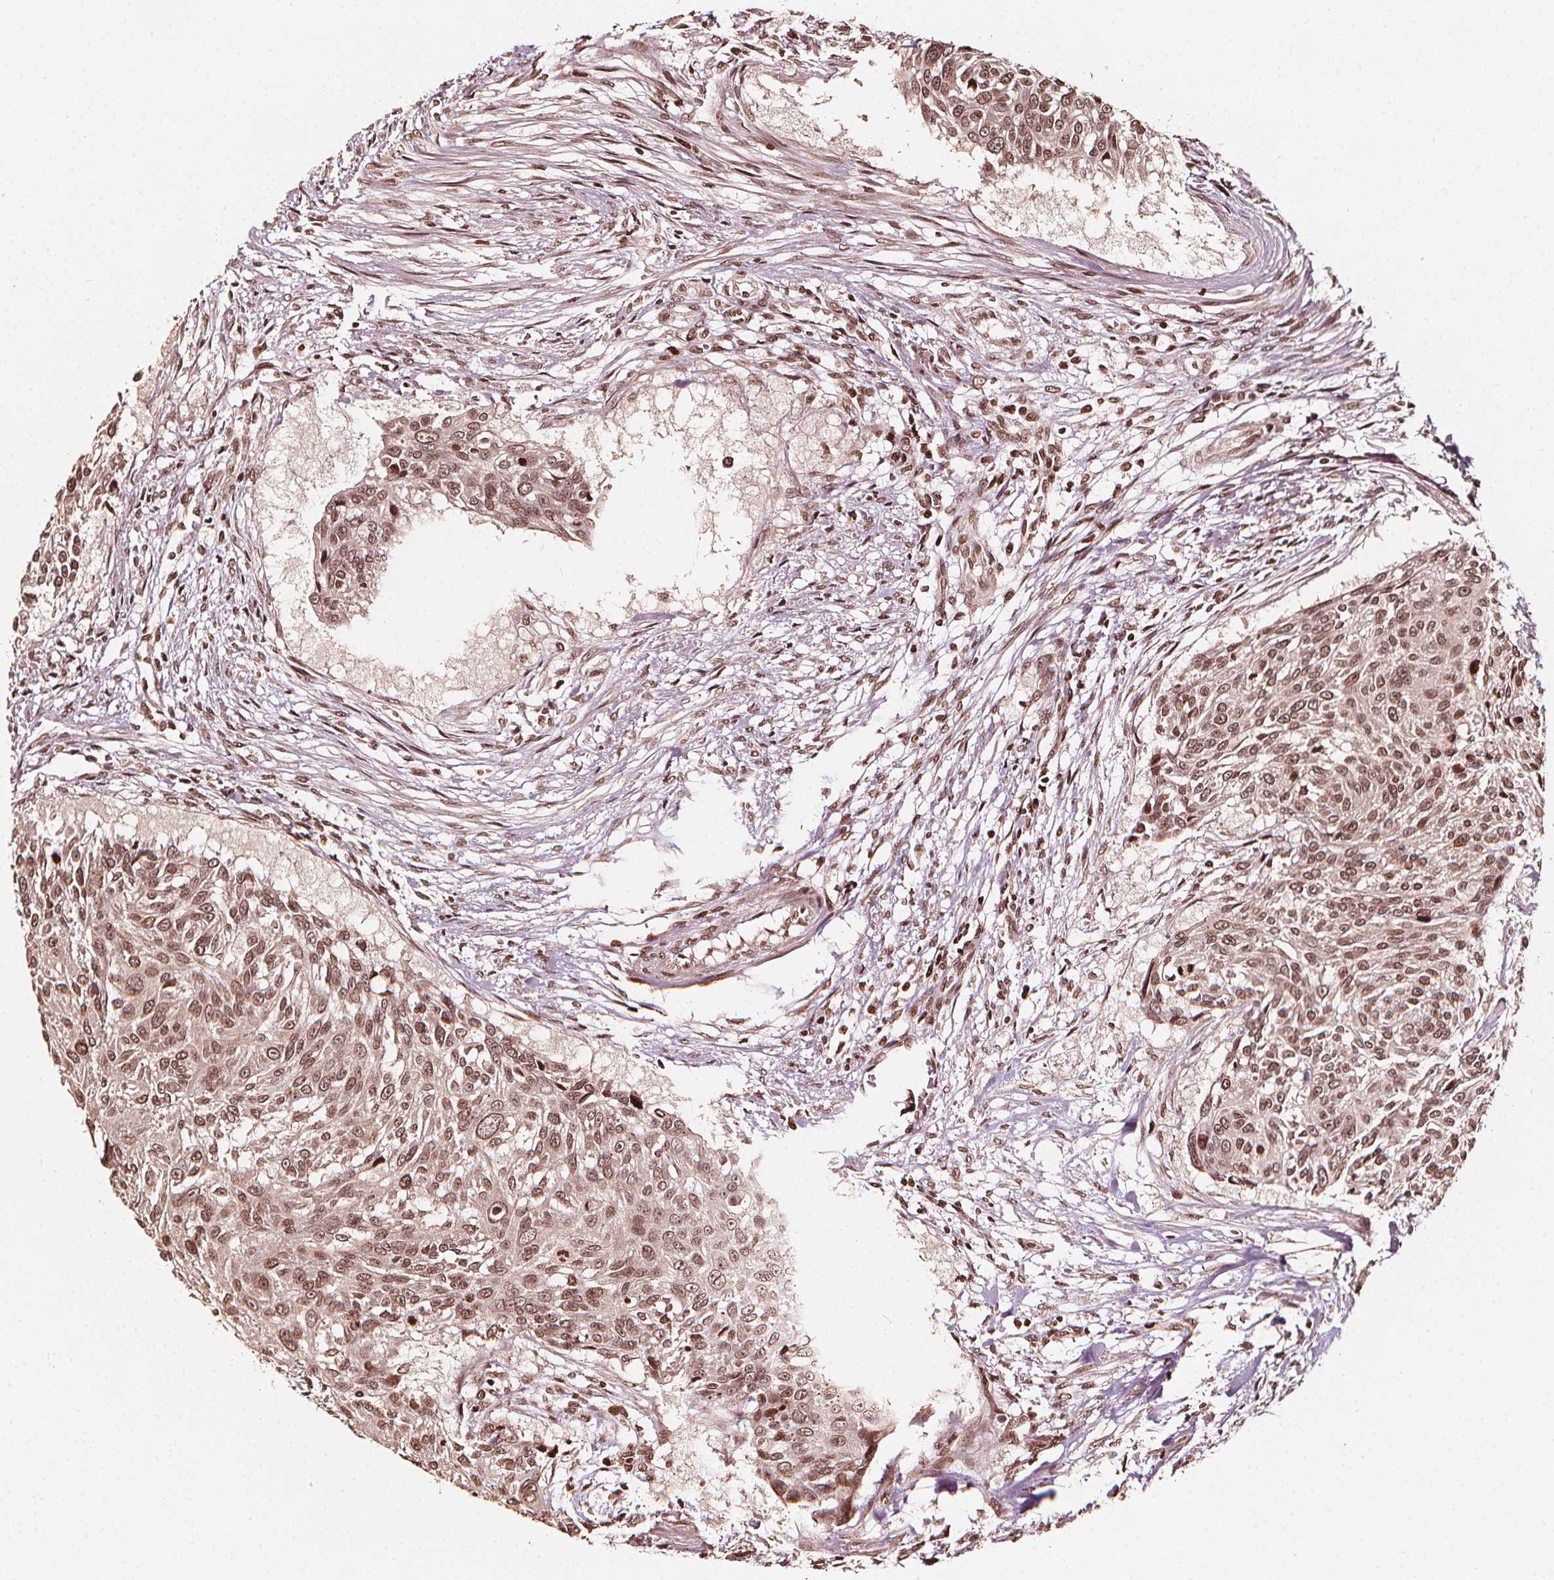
{"staining": {"intensity": "moderate", "quantity": ">75%", "location": "nuclear"}, "tissue": "urothelial cancer", "cell_type": "Tumor cells", "image_type": "cancer", "snomed": [{"axis": "morphology", "description": "Urothelial carcinoma, NOS"}, {"axis": "topography", "description": "Urinary bladder"}], "caption": "The photomicrograph displays a brown stain indicating the presence of a protein in the nuclear of tumor cells in urothelial cancer.", "gene": "H3C14", "patient": {"sex": "male", "age": 55}}